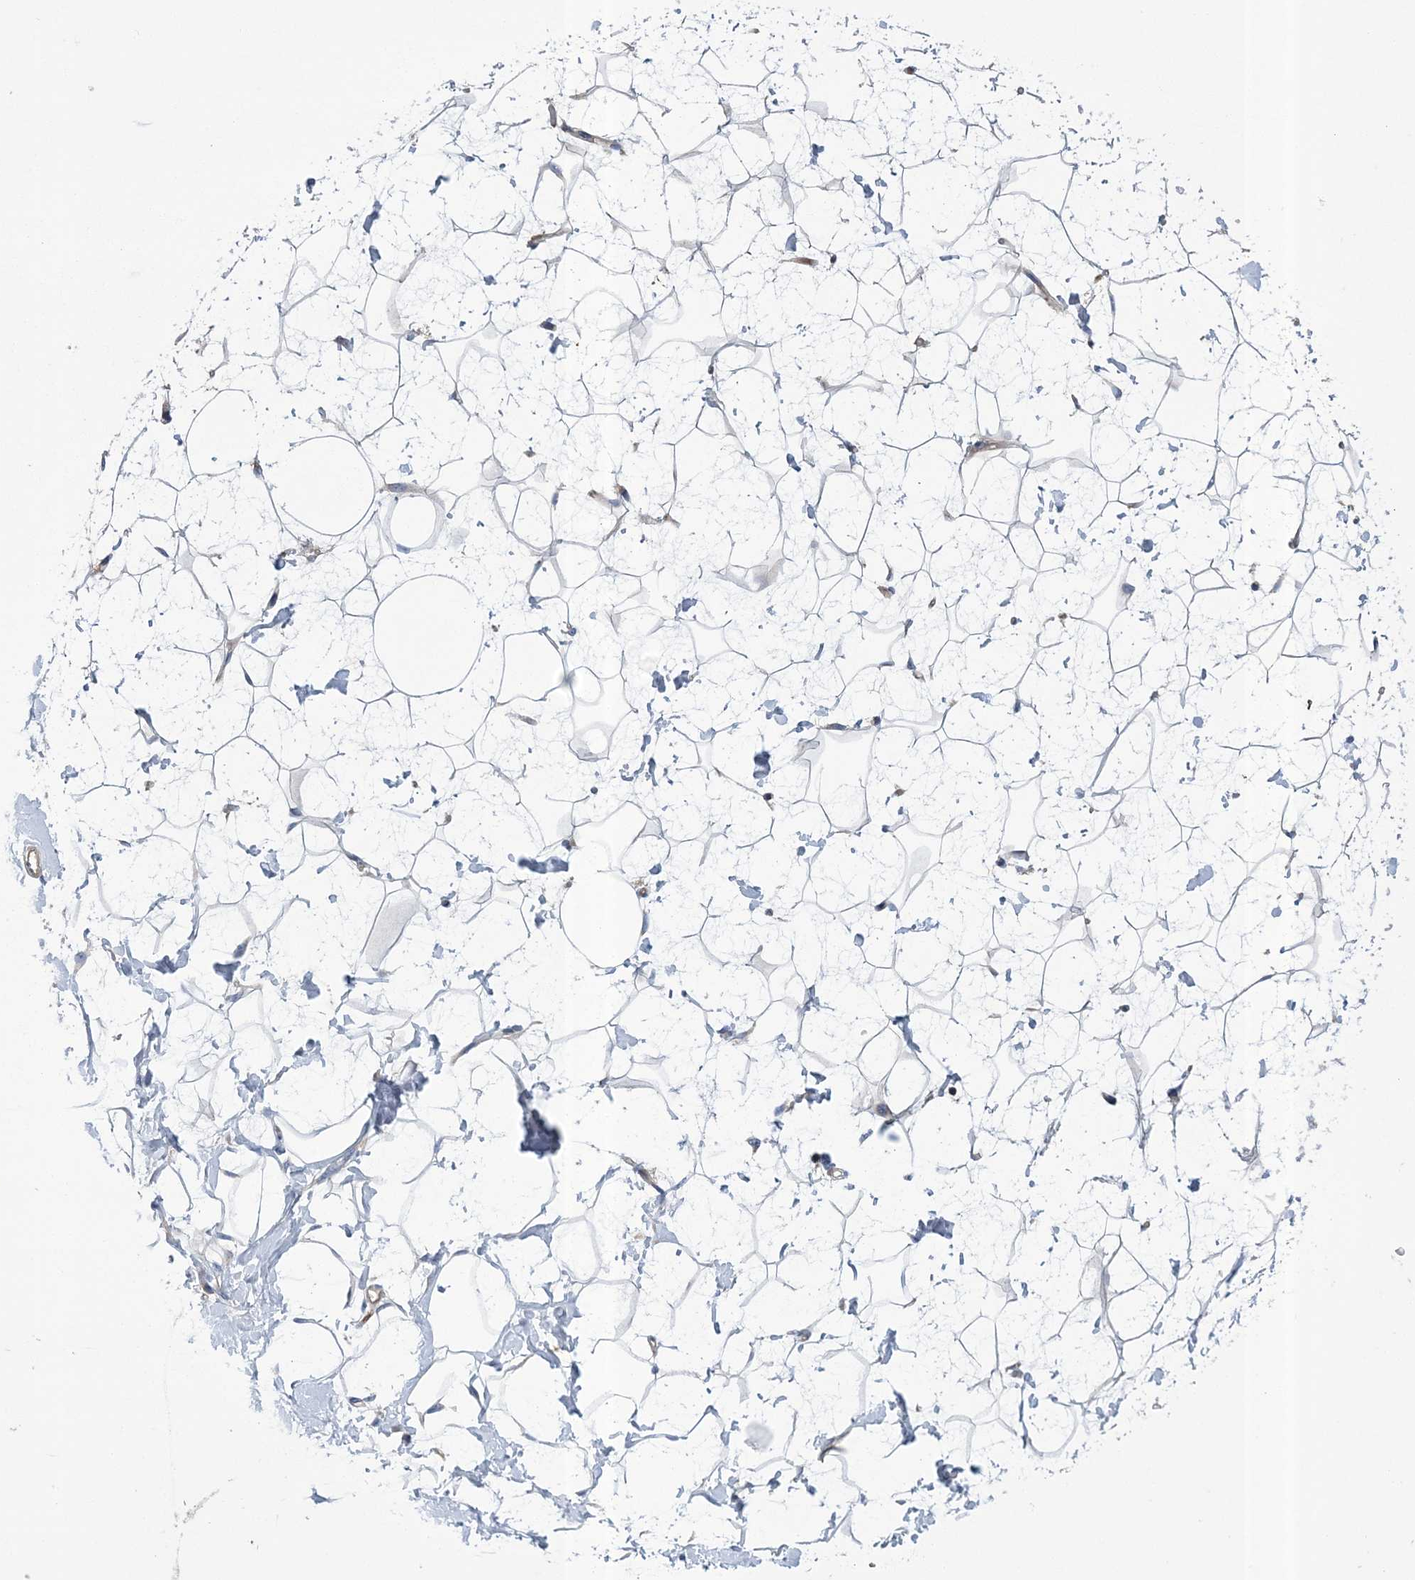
{"staining": {"intensity": "weak", "quantity": "<25%", "location": "cytoplasmic/membranous"}, "tissue": "breast", "cell_type": "Adipocytes", "image_type": "normal", "snomed": [{"axis": "morphology", "description": "Normal tissue, NOS"}, {"axis": "morphology", "description": "Adenoma, NOS"}, {"axis": "topography", "description": "Breast"}], "caption": "A high-resolution photomicrograph shows immunohistochemistry (IHC) staining of normal breast, which demonstrates no significant expression in adipocytes.", "gene": "ARSJ", "patient": {"sex": "female", "age": 23}}